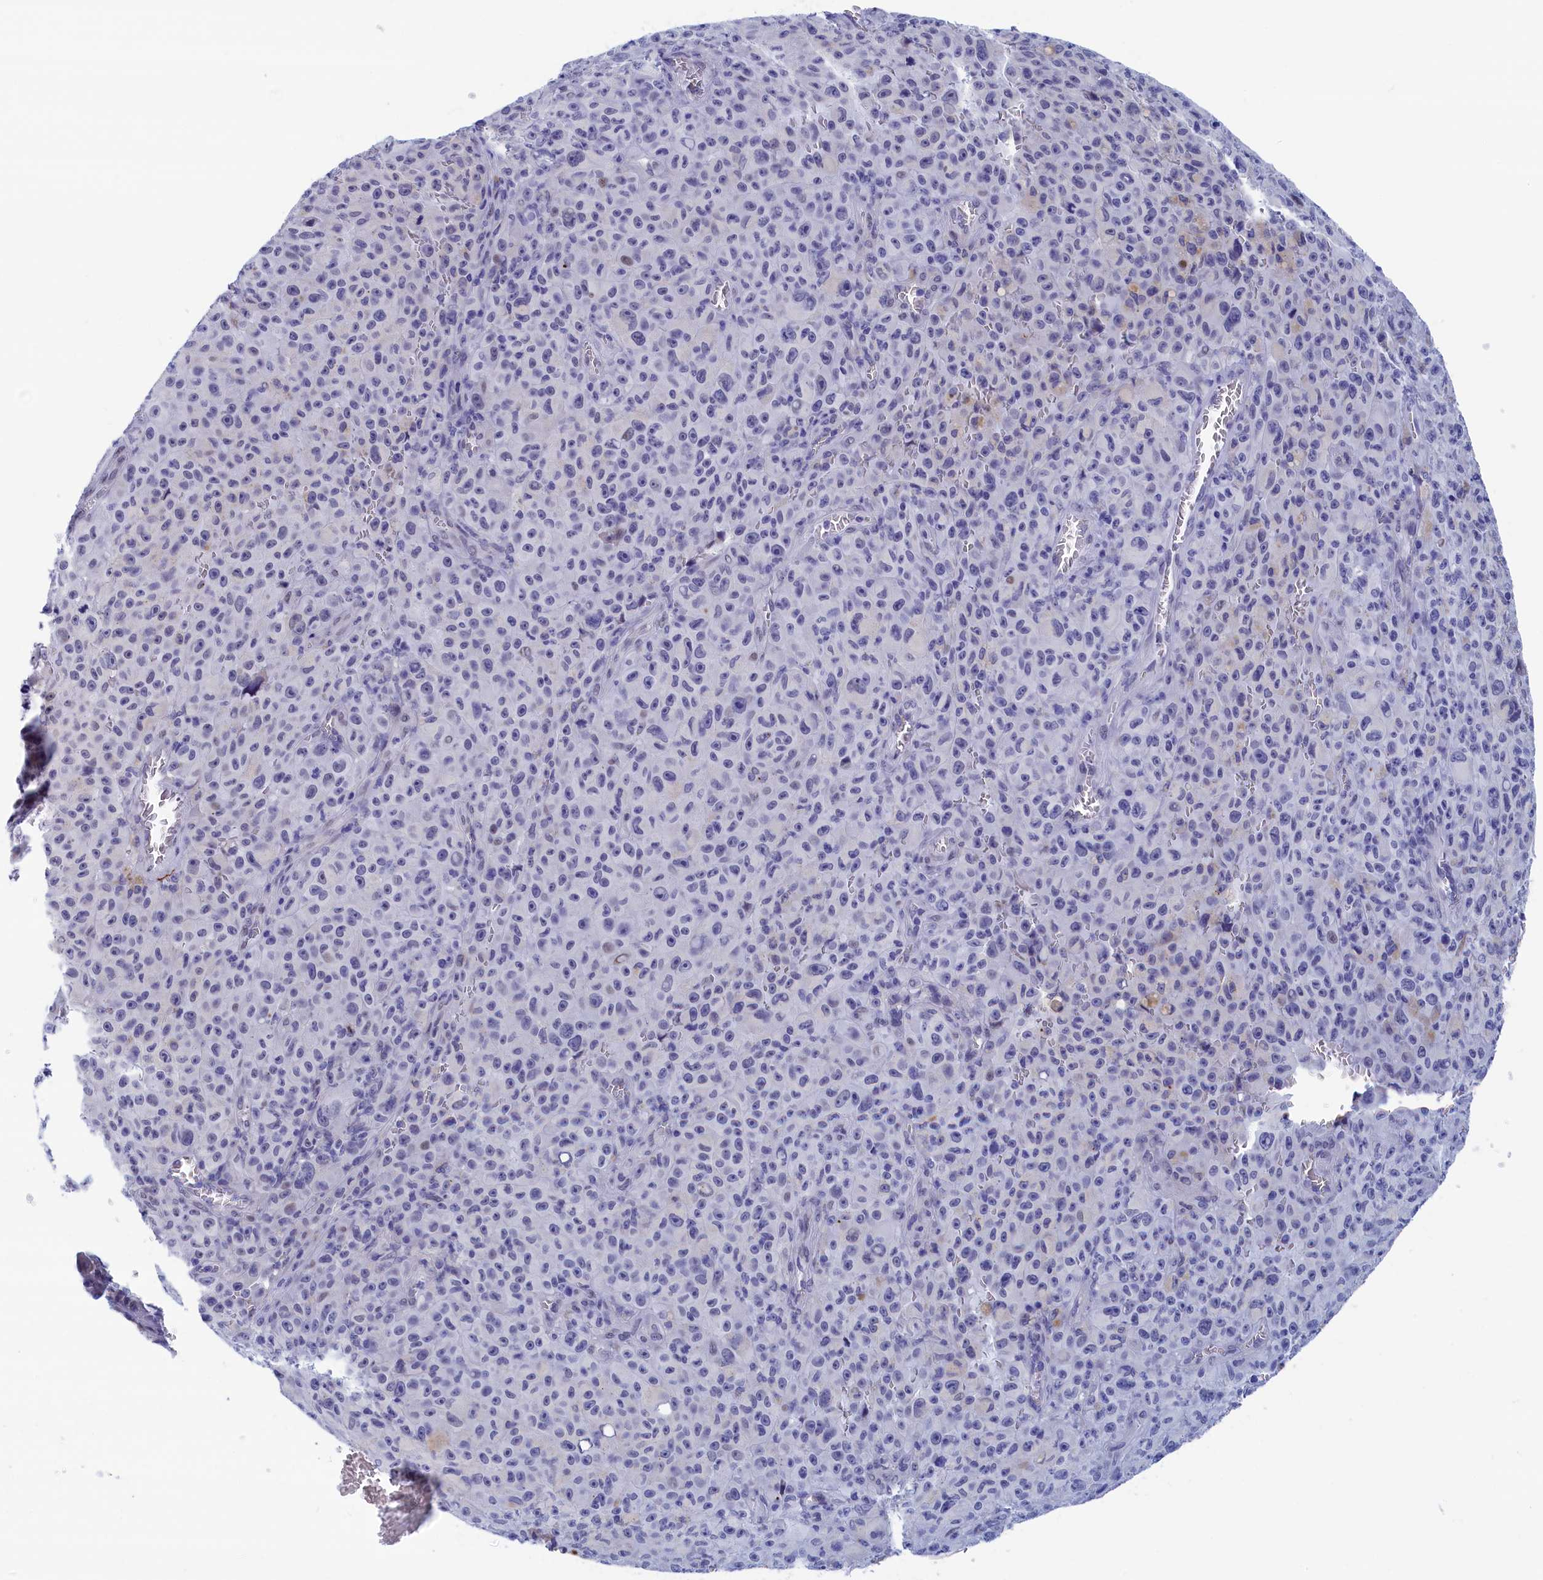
{"staining": {"intensity": "negative", "quantity": "none", "location": "none"}, "tissue": "melanoma", "cell_type": "Tumor cells", "image_type": "cancer", "snomed": [{"axis": "morphology", "description": "Malignant melanoma, NOS"}, {"axis": "topography", "description": "Skin"}], "caption": "Immunohistochemical staining of human malignant melanoma exhibits no significant expression in tumor cells. (DAB (3,3'-diaminobenzidine) immunohistochemistry (IHC), high magnification).", "gene": "WDR83", "patient": {"sex": "female", "age": 82}}